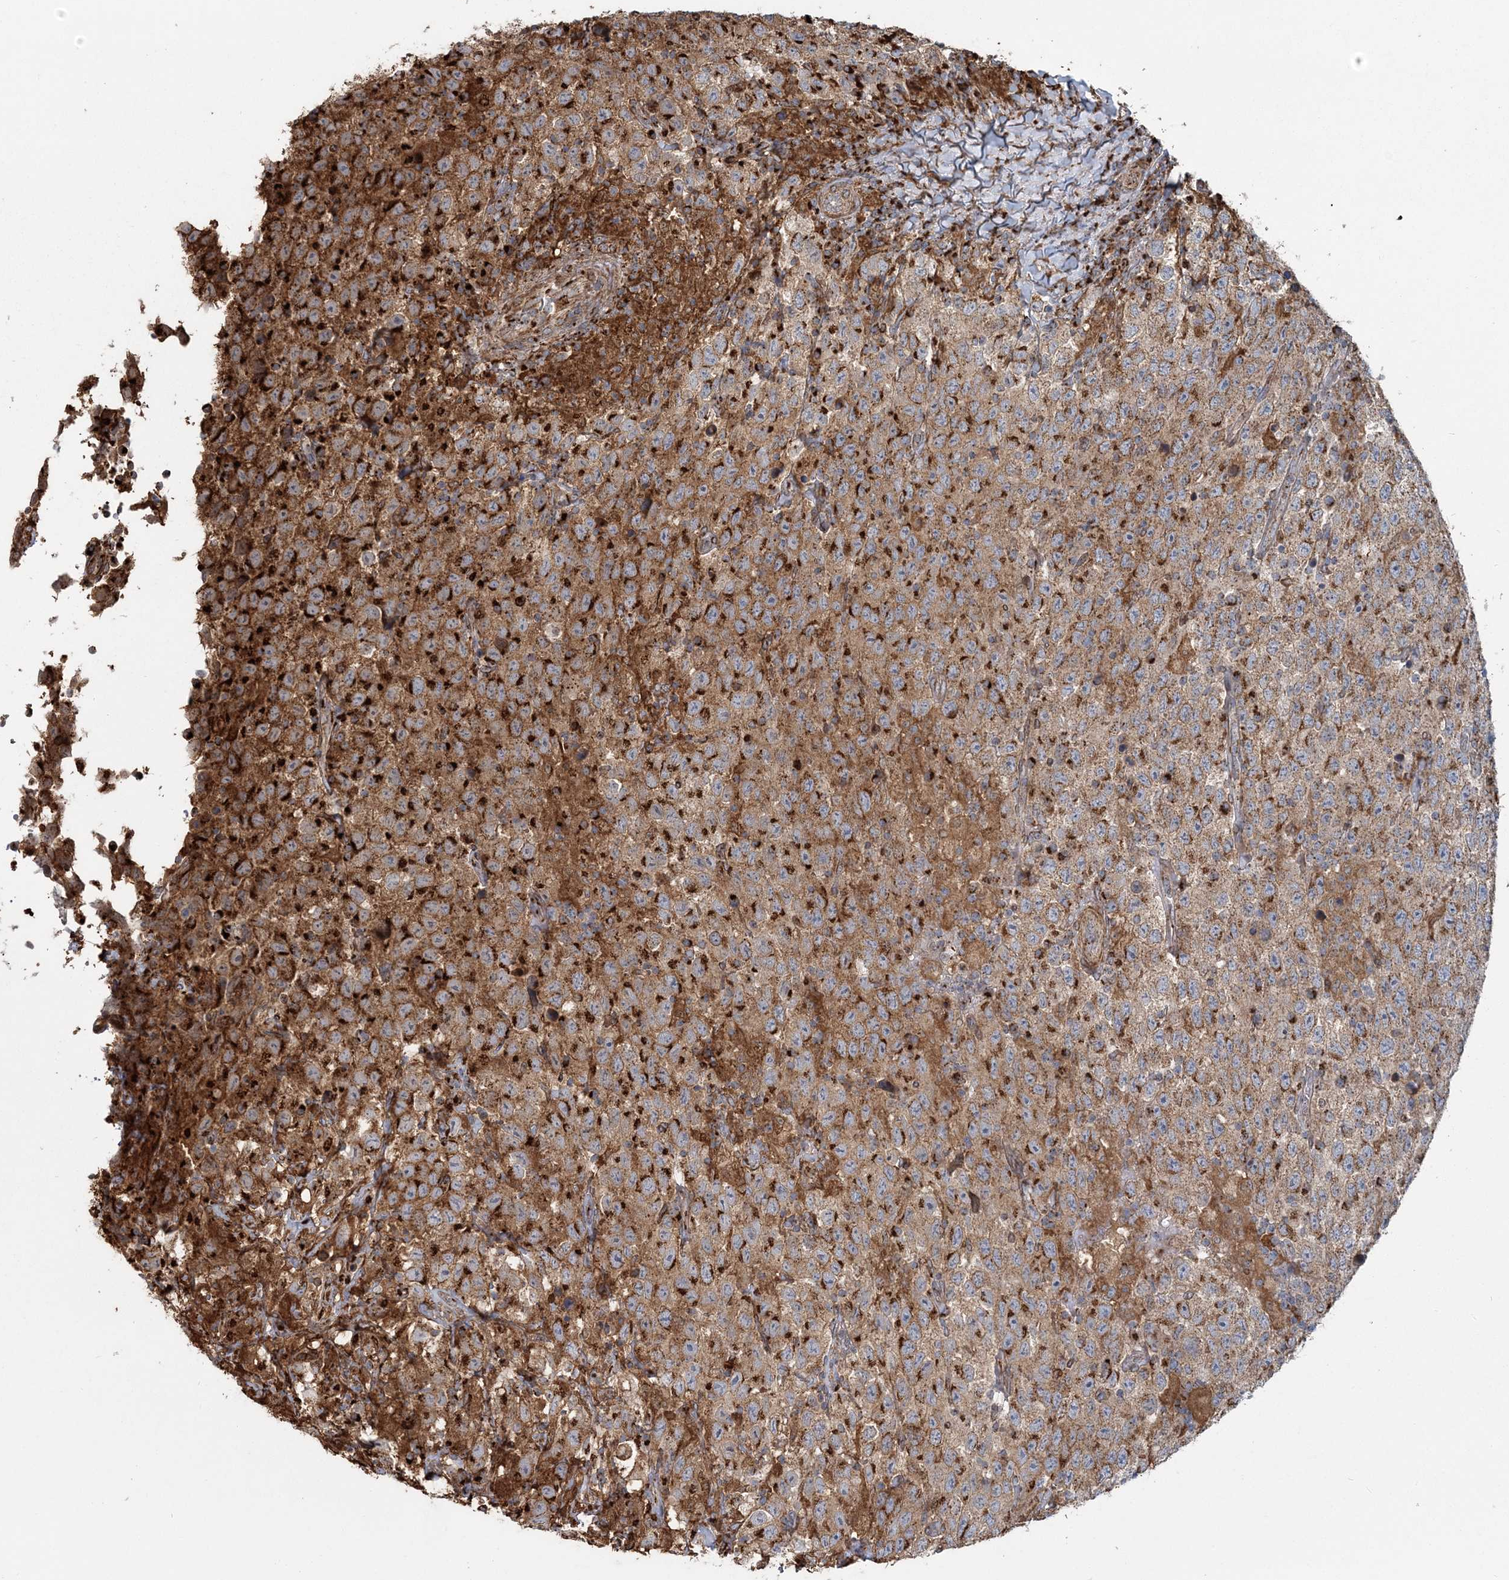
{"staining": {"intensity": "strong", "quantity": ">75%", "location": "cytoplasmic/membranous"}, "tissue": "testis cancer", "cell_type": "Tumor cells", "image_type": "cancer", "snomed": [{"axis": "morphology", "description": "Seminoma, NOS"}, {"axis": "topography", "description": "Testis"}], "caption": "Immunohistochemical staining of human testis cancer reveals high levels of strong cytoplasmic/membranous expression in approximately >75% of tumor cells. The staining was performed using DAB to visualize the protein expression in brown, while the nuclei were stained in blue with hematoxylin (Magnification: 20x).", "gene": "TRAF3IP2", "patient": {"sex": "male", "age": 41}}